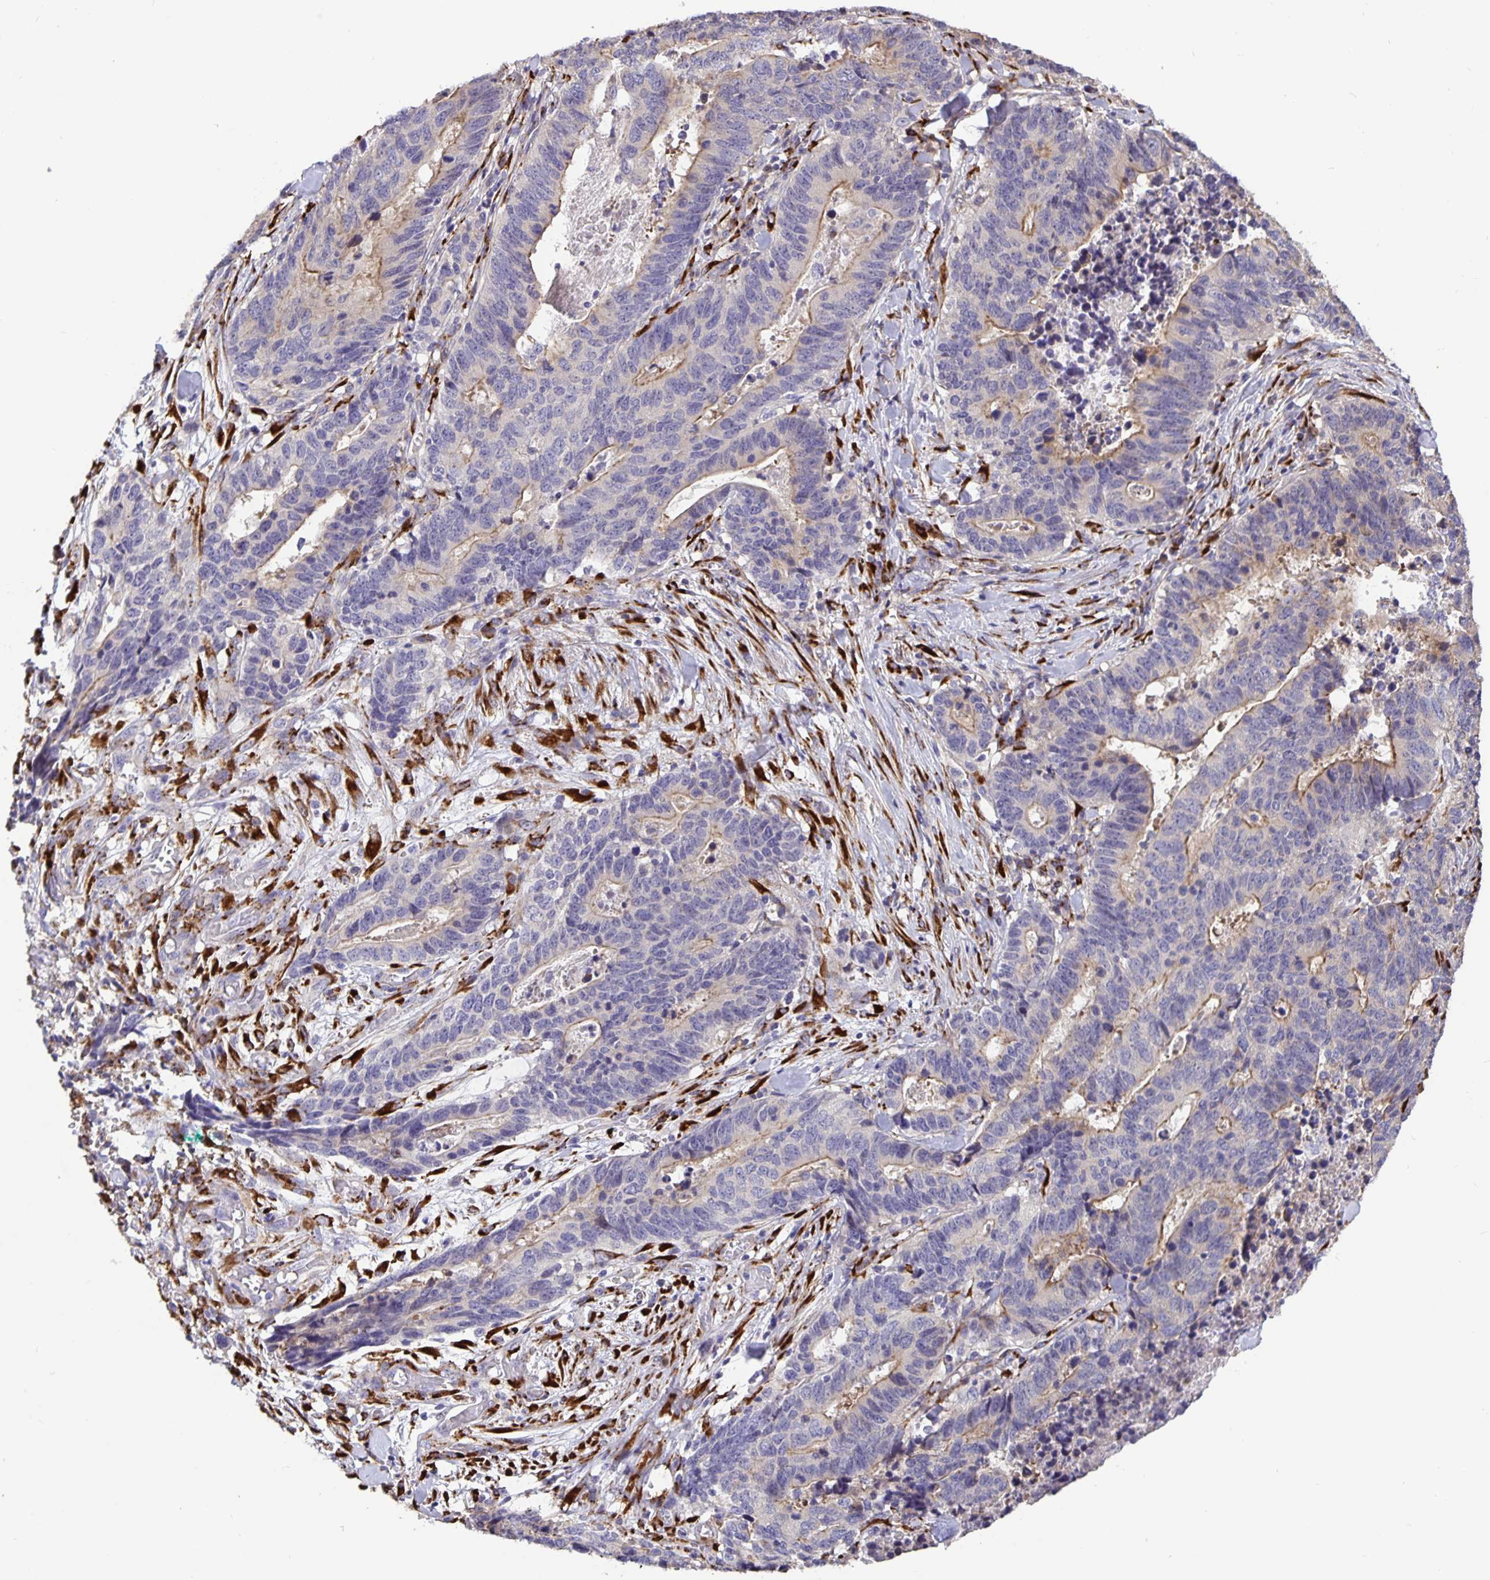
{"staining": {"intensity": "weak", "quantity": "25%-75%", "location": "cytoplasmic/membranous"}, "tissue": "stomach cancer", "cell_type": "Tumor cells", "image_type": "cancer", "snomed": [{"axis": "morphology", "description": "Adenocarcinoma, NOS"}, {"axis": "topography", "description": "Stomach, upper"}], "caption": "Human adenocarcinoma (stomach) stained with a brown dye displays weak cytoplasmic/membranous positive staining in approximately 25%-75% of tumor cells.", "gene": "EML6", "patient": {"sex": "female", "age": 67}}